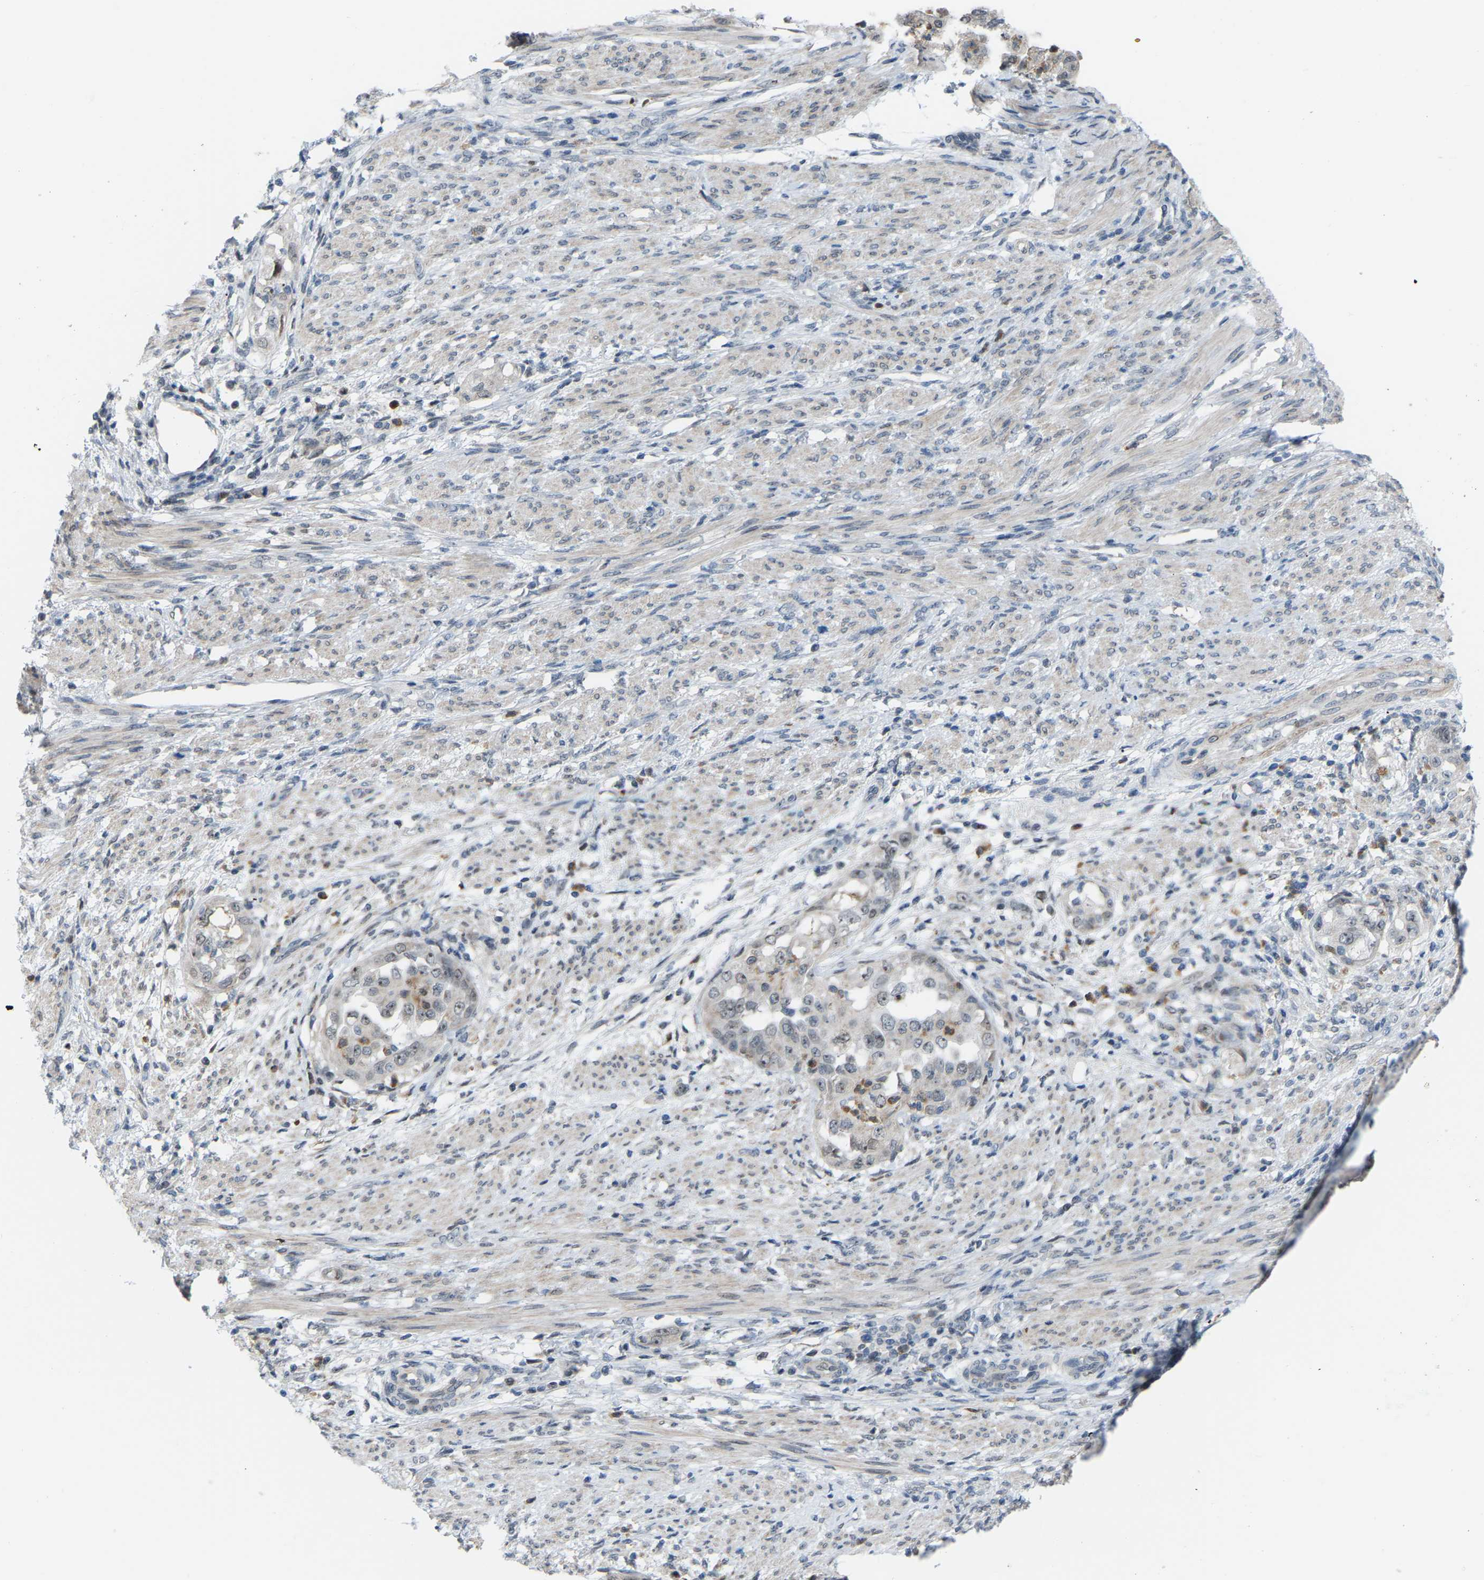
{"staining": {"intensity": "negative", "quantity": "none", "location": "none"}, "tissue": "endometrial cancer", "cell_type": "Tumor cells", "image_type": "cancer", "snomed": [{"axis": "morphology", "description": "Adenocarcinoma, NOS"}, {"axis": "topography", "description": "Endometrium"}], "caption": "DAB immunohistochemical staining of endometrial cancer displays no significant positivity in tumor cells. Nuclei are stained in blue.", "gene": "CROT", "patient": {"sex": "female", "age": 85}}